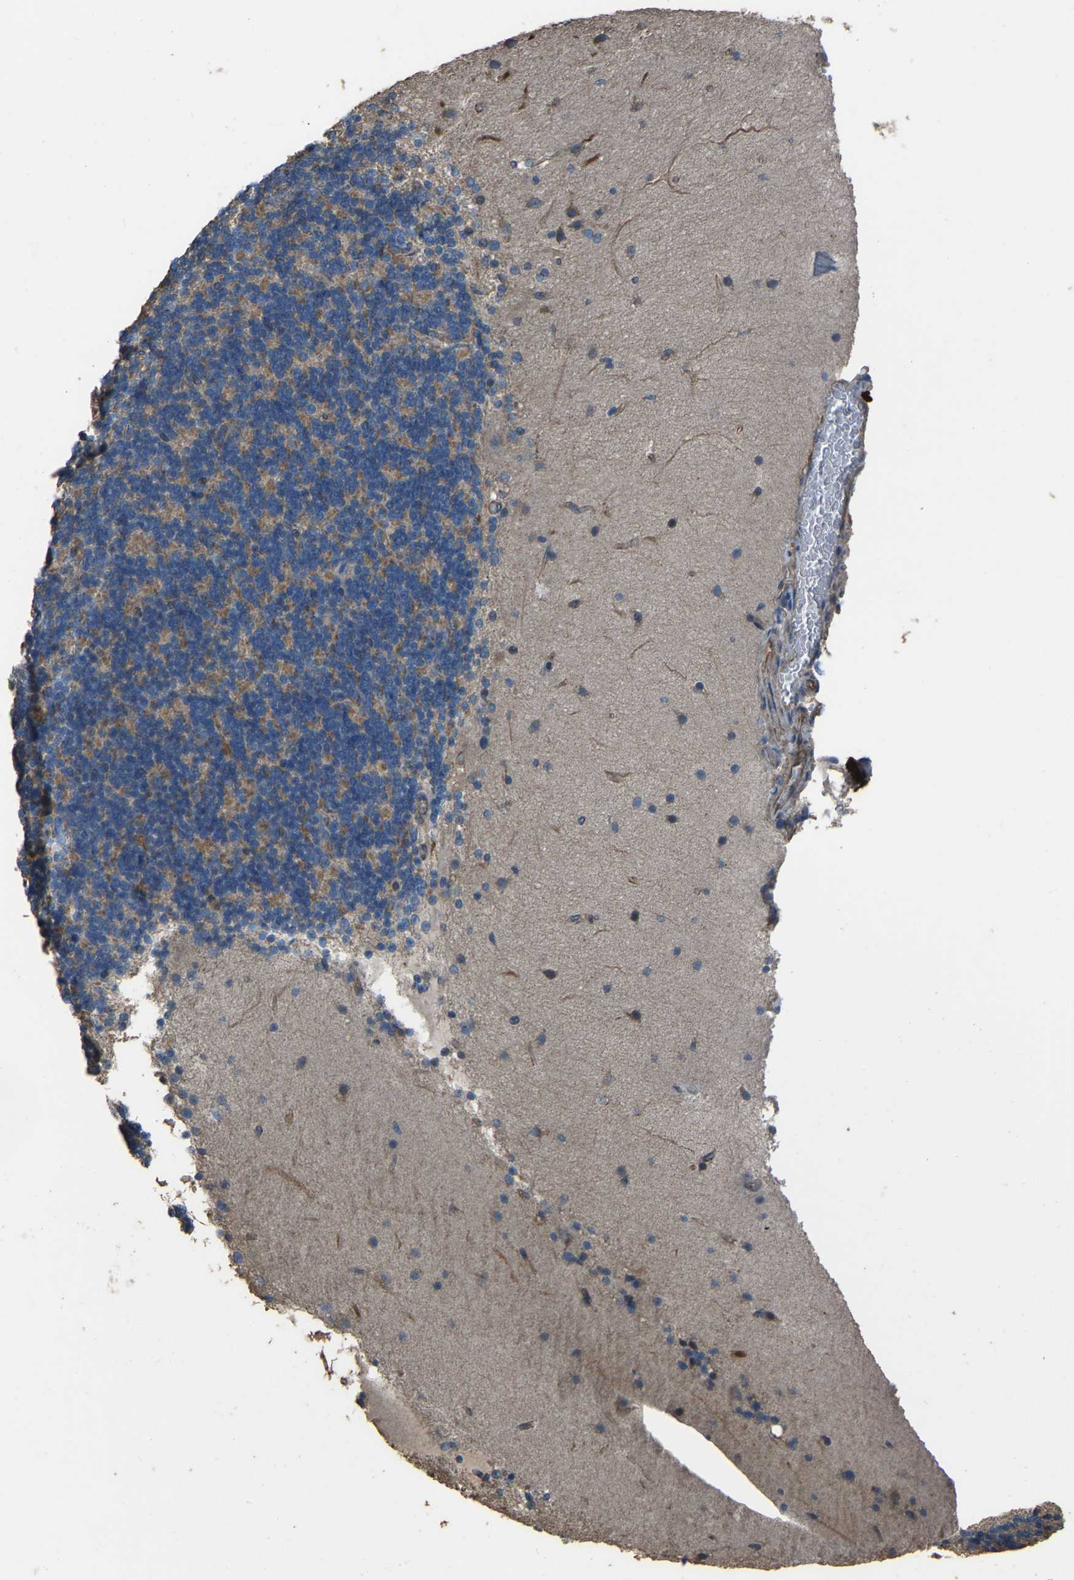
{"staining": {"intensity": "weak", "quantity": "25%-75%", "location": "cytoplasmic/membranous"}, "tissue": "cerebellum", "cell_type": "Cells in granular layer", "image_type": "normal", "snomed": [{"axis": "morphology", "description": "Normal tissue, NOS"}, {"axis": "topography", "description": "Cerebellum"}], "caption": "DAB (3,3'-diaminobenzidine) immunohistochemical staining of normal human cerebellum exhibits weak cytoplasmic/membranous protein positivity in about 25%-75% of cells in granular layer.", "gene": "SLC4A2", "patient": {"sex": "female", "age": 54}}